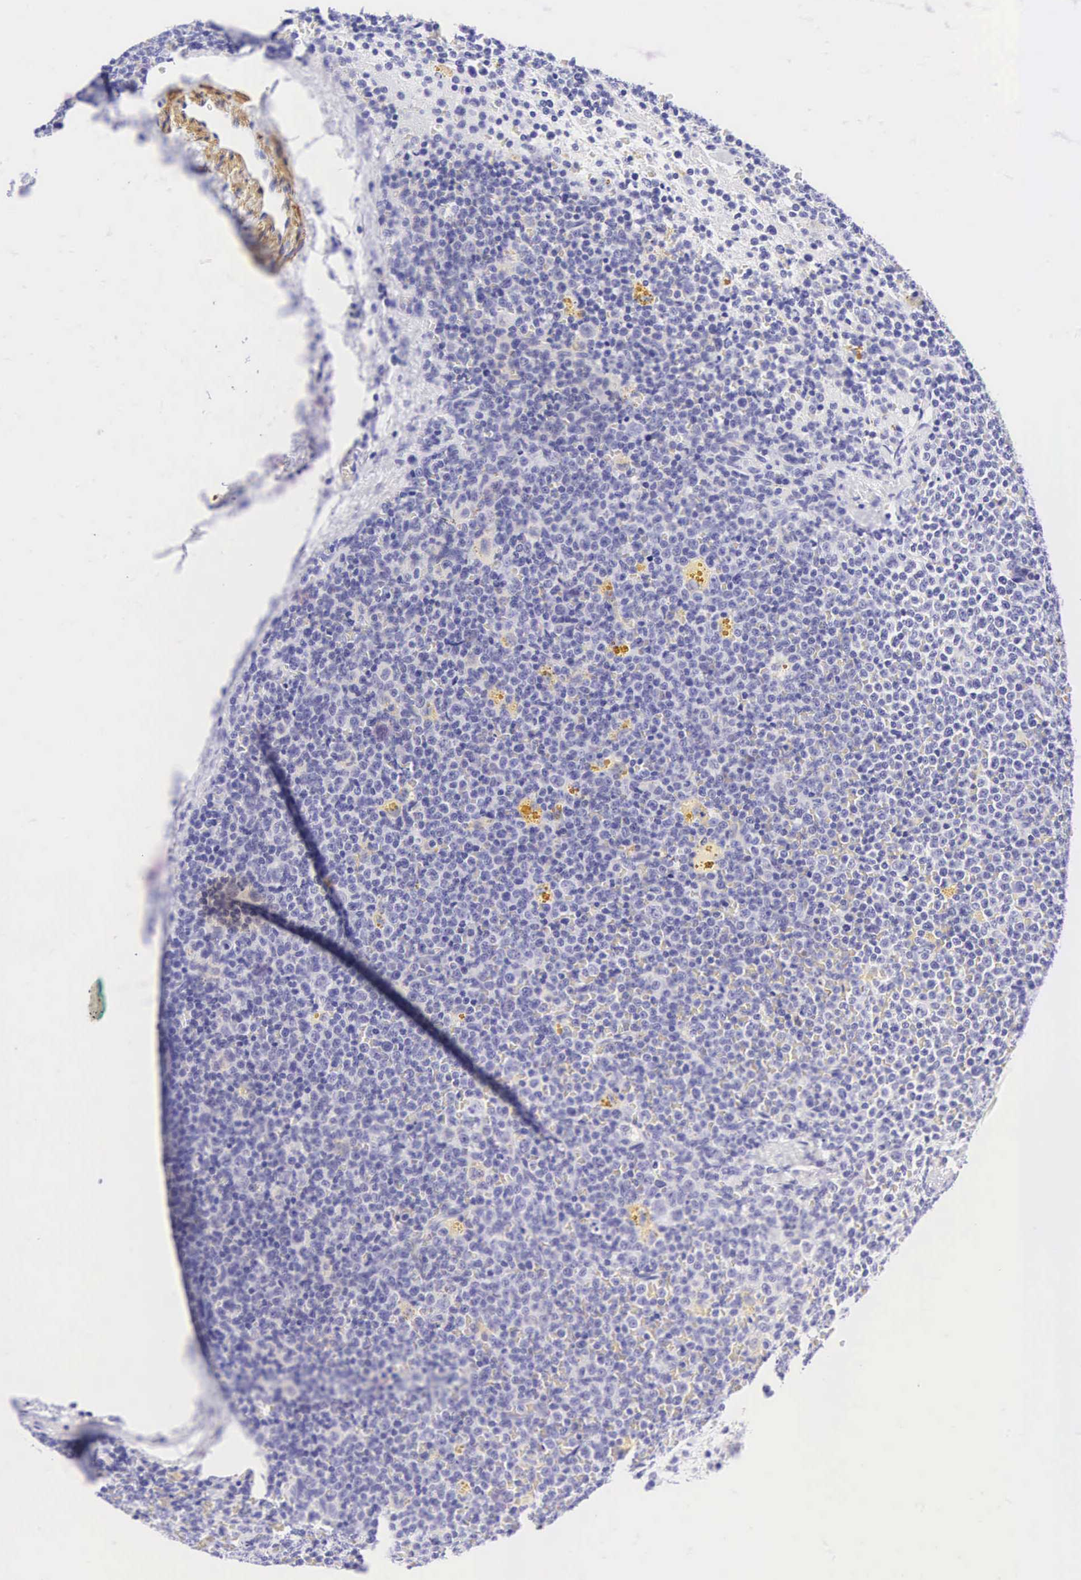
{"staining": {"intensity": "negative", "quantity": "none", "location": "none"}, "tissue": "lymphoma", "cell_type": "Tumor cells", "image_type": "cancer", "snomed": [{"axis": "morphology", "description": "Malignant lymphoma, non-Hodgkin's type, Low grade"}, {"axis": "topography", "description": "Lymph node"}], "caption": "Tumor cells show no significant expression in low-grade malignant lymphoma, non-Hodgkin's type.", "gene": "CALD1", "patient": {"sex": "male", "age": 50}}